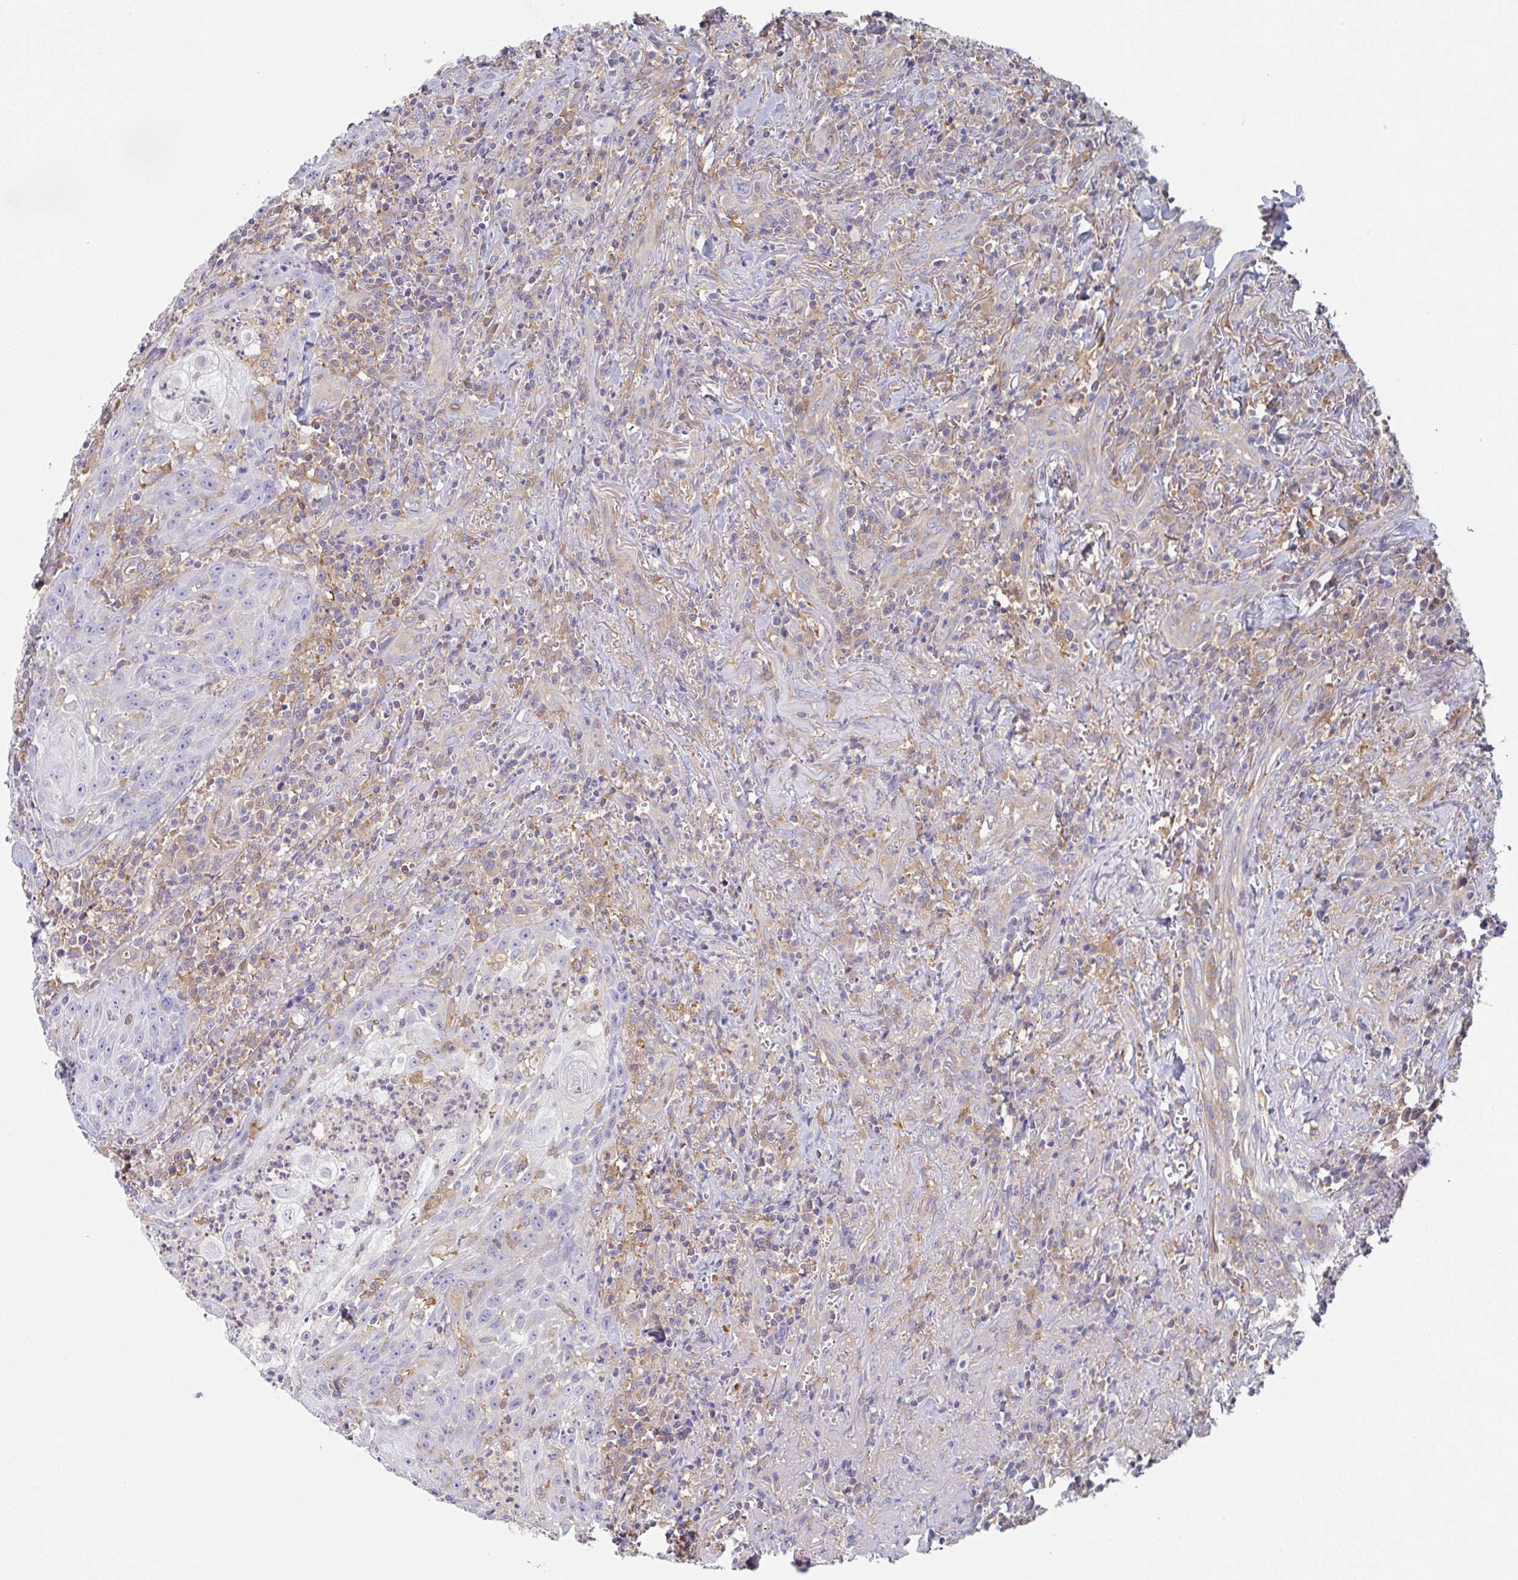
{"staining": {"intensity": "negative", "quantity": "none", "location": "none"}, "tissue": "head and neck cancer", "cell_type": "Tumor cells", "image_type": "cancer", "snomed": [{"axis": "morphology", "description": "Normal tissue, NOS"}, {"axis": "morphology", "description": "Squamous cell carcinoma, NOS"}, {"axis": "topography", "description": "Oral tissue"}, {"axis": "topography", "description": "Head-Neck"}], "caption": "Immunohistochemistry of head and neck squamous cell carcinoma shows no positivity in tumor cells. Brightfield microscopy of IHC stained with DAB (brown) and hematoxylin (blue), captured at high magnification.", "gene": "AMPD2", "patient": {"sex": "female", "age": 70}}